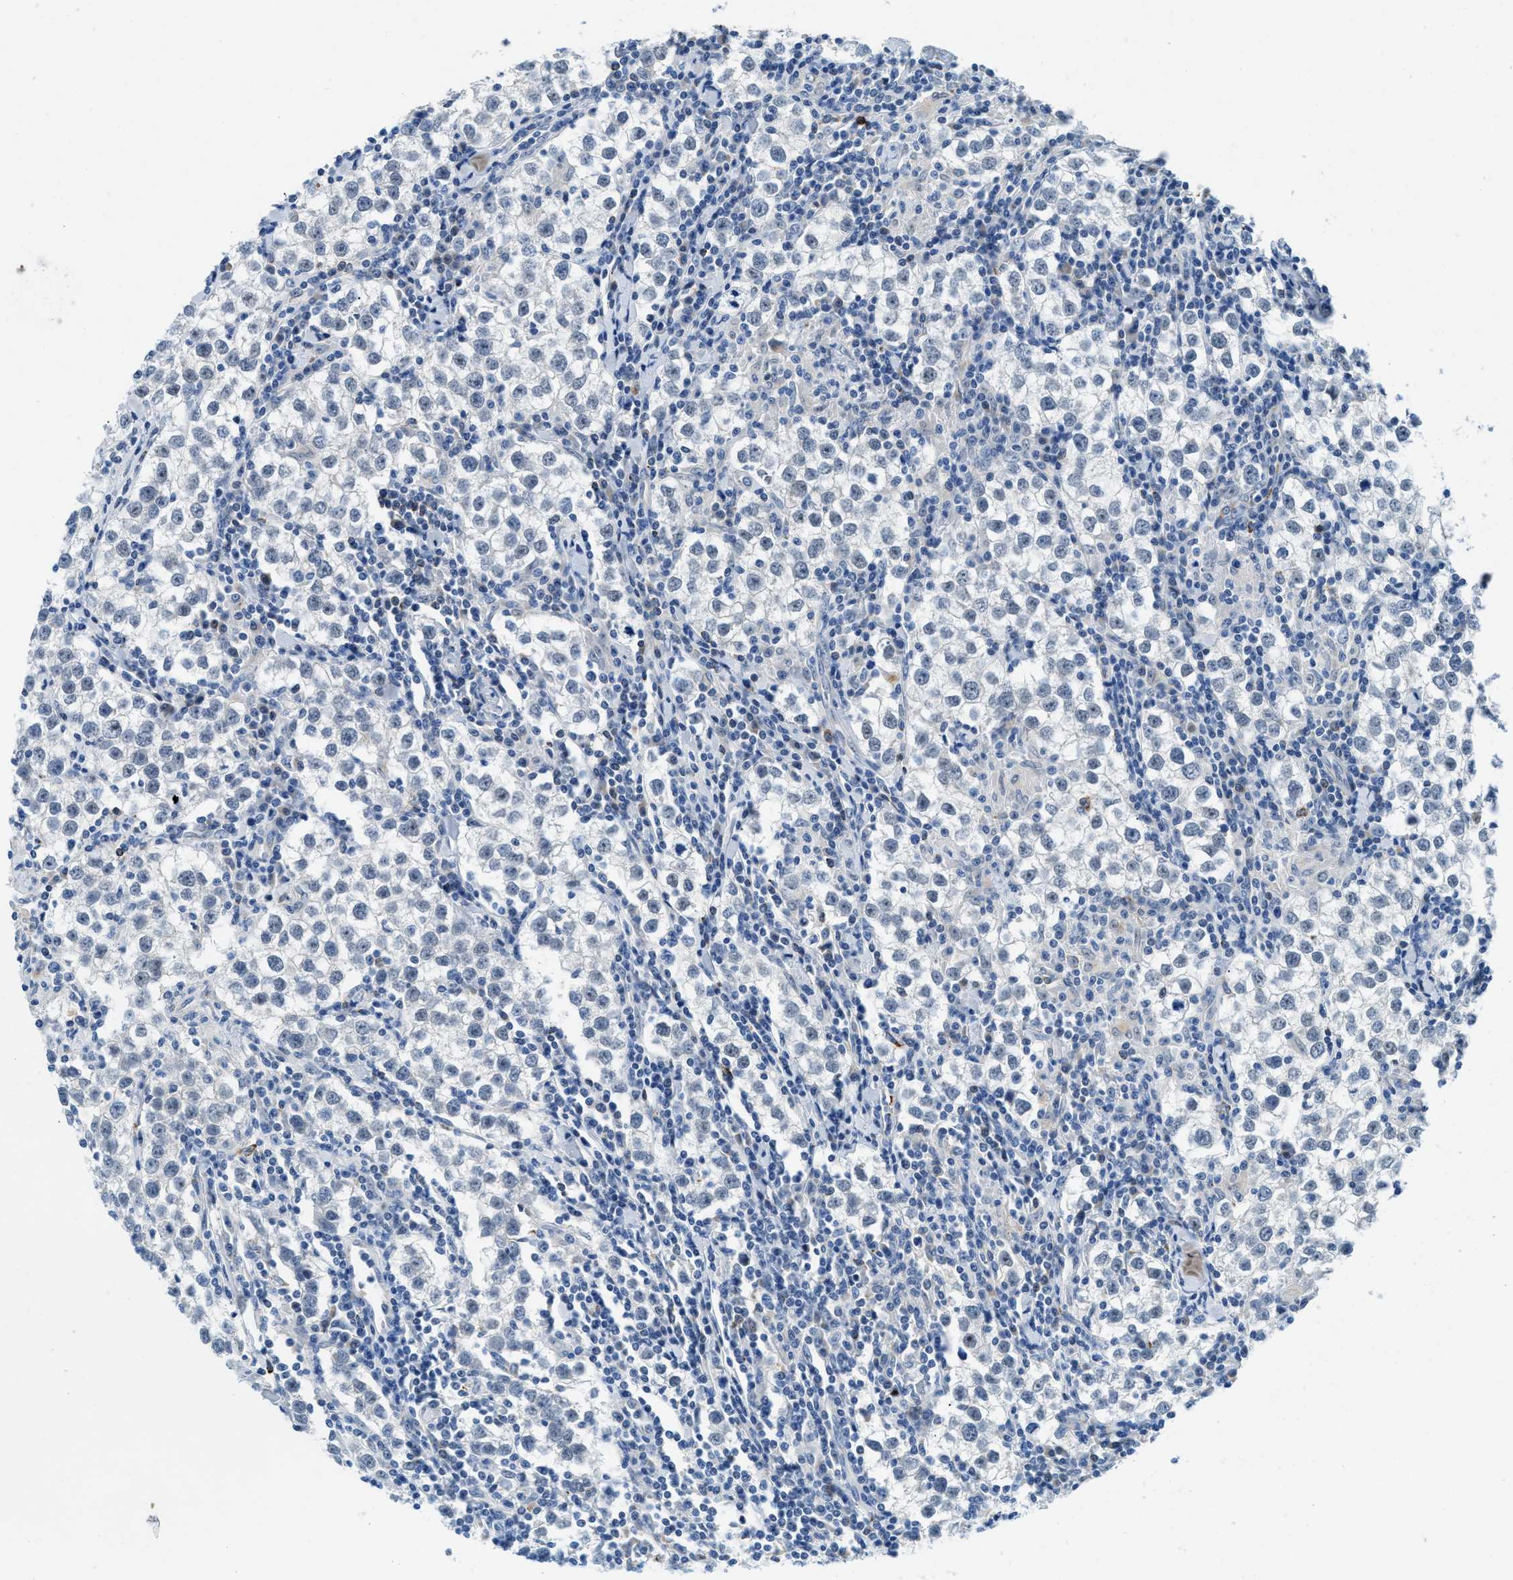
{"staining": {"intensity": "negative", "quantity": "none", "location": "none"}, "tissue": "testis cancer", "cell_type": "Tumor cells", "image_type": "cancer", "snomed": [{"axis": "morphology", "description": "Seminoma, NOS"}, {"axis": "morphology", "description": "Carcinoma, Embryonal, NOS"}, {"axis": "topography", "description": "Testis"}], "caption": "This is an immunohistochemistry (IHC) histopathology image of human embryonal carcinoma (testis). There is no expression in tumor cells.", "gene": "TSPAN3", "patient": {"sex": "male", "age": 36}}